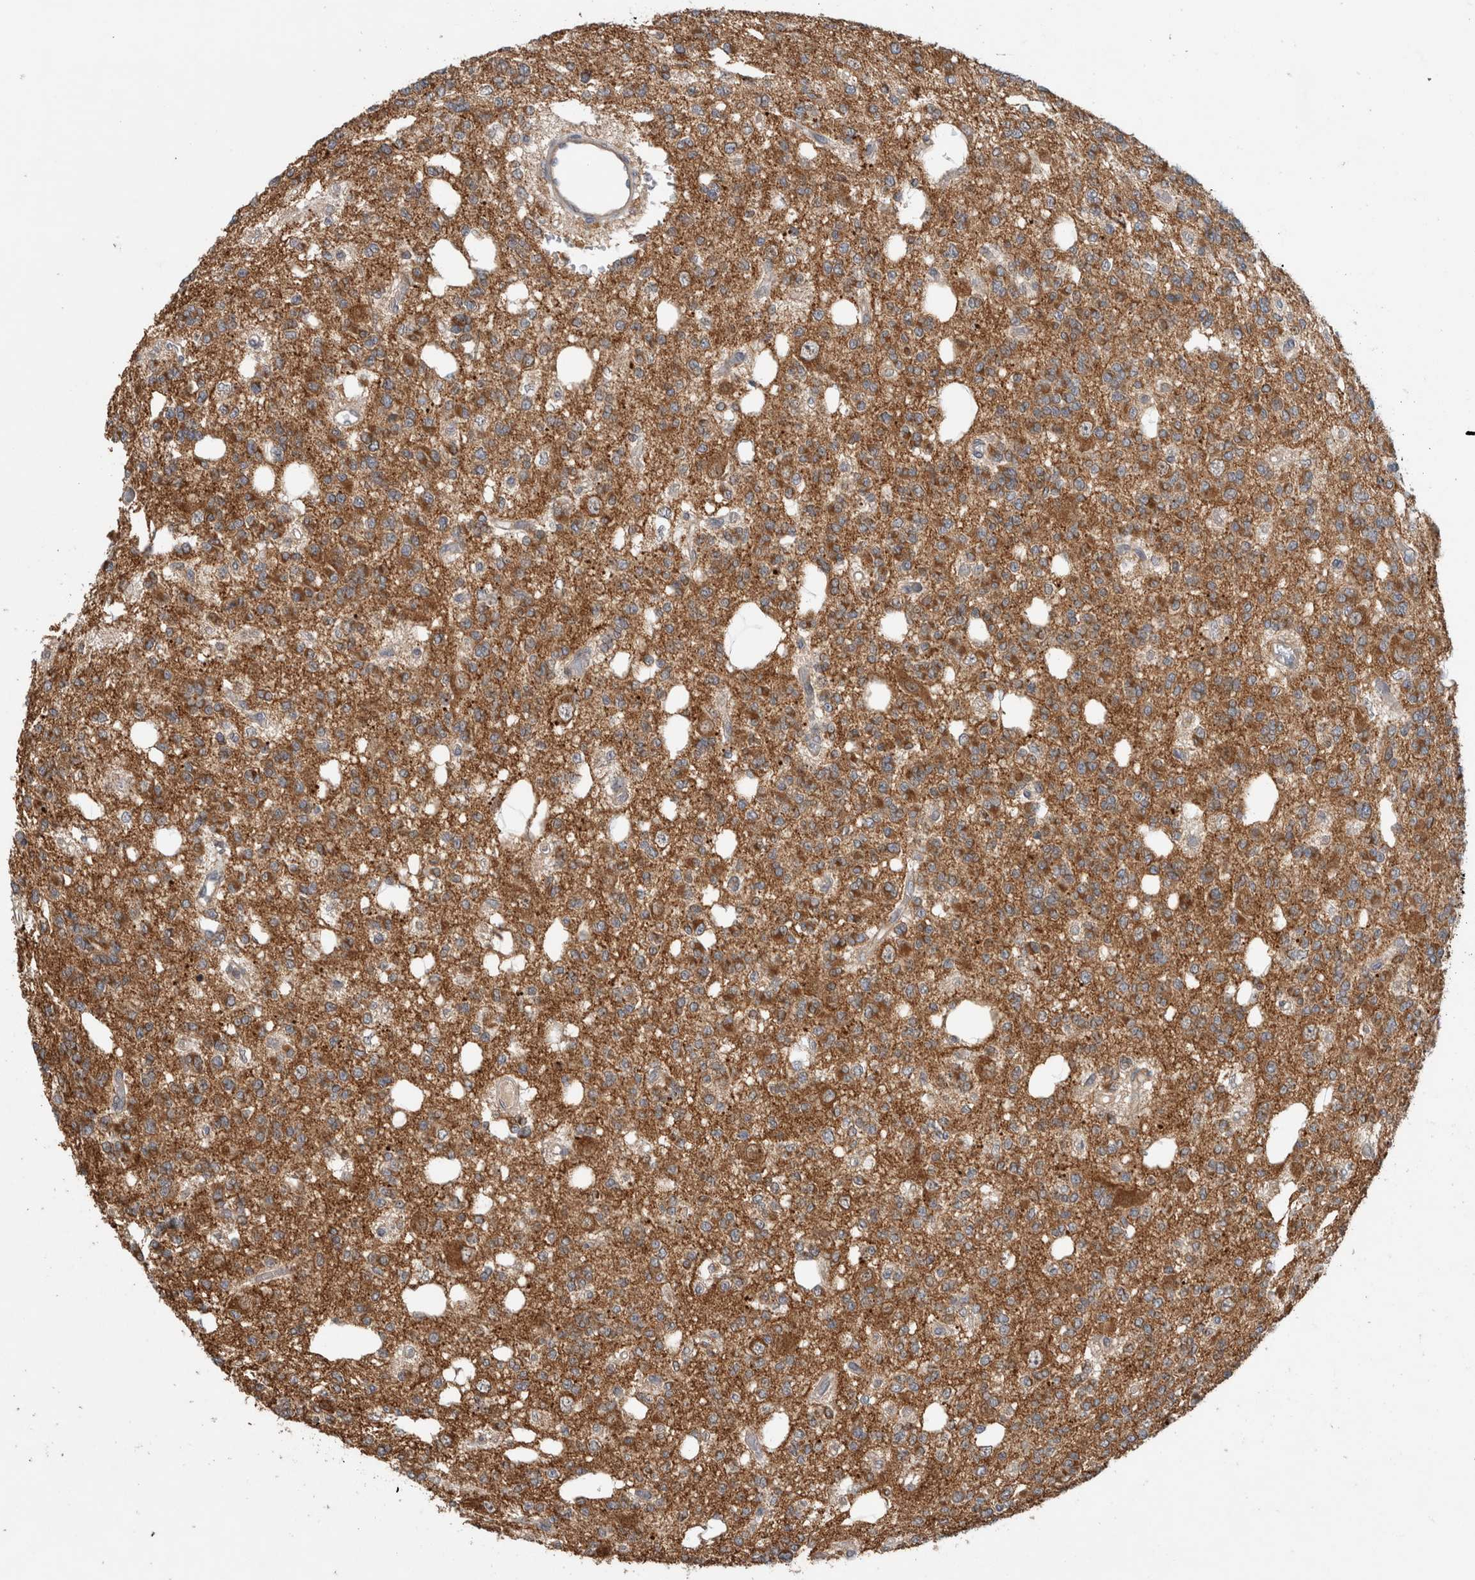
{"staining": {"intensity": "moderate", "quantity": ">75%", "location": "cytoplasmic/membranous"}, "tissue": "glioma", "cell_type": "Tumor cells", "image_type": "cancer", "snomed": [{"axis": "morphology", "description": "Glioma, malignant, Low grade"}, {"axis": "topography", "description": "Brain"}], "caption": "Low-grade glioma (malignant) tissue exhibits moderate cytoplasmic/membranous positivity in approximately >75% of tumor cells, visualized by immunohistochemistry. (DAB (3,3'-diaminobenzidine) = brown stain, brightfield microscopy at high magnification).", "gene": "ADGRL3", "patient": {"sex": "male", "age": 38}}